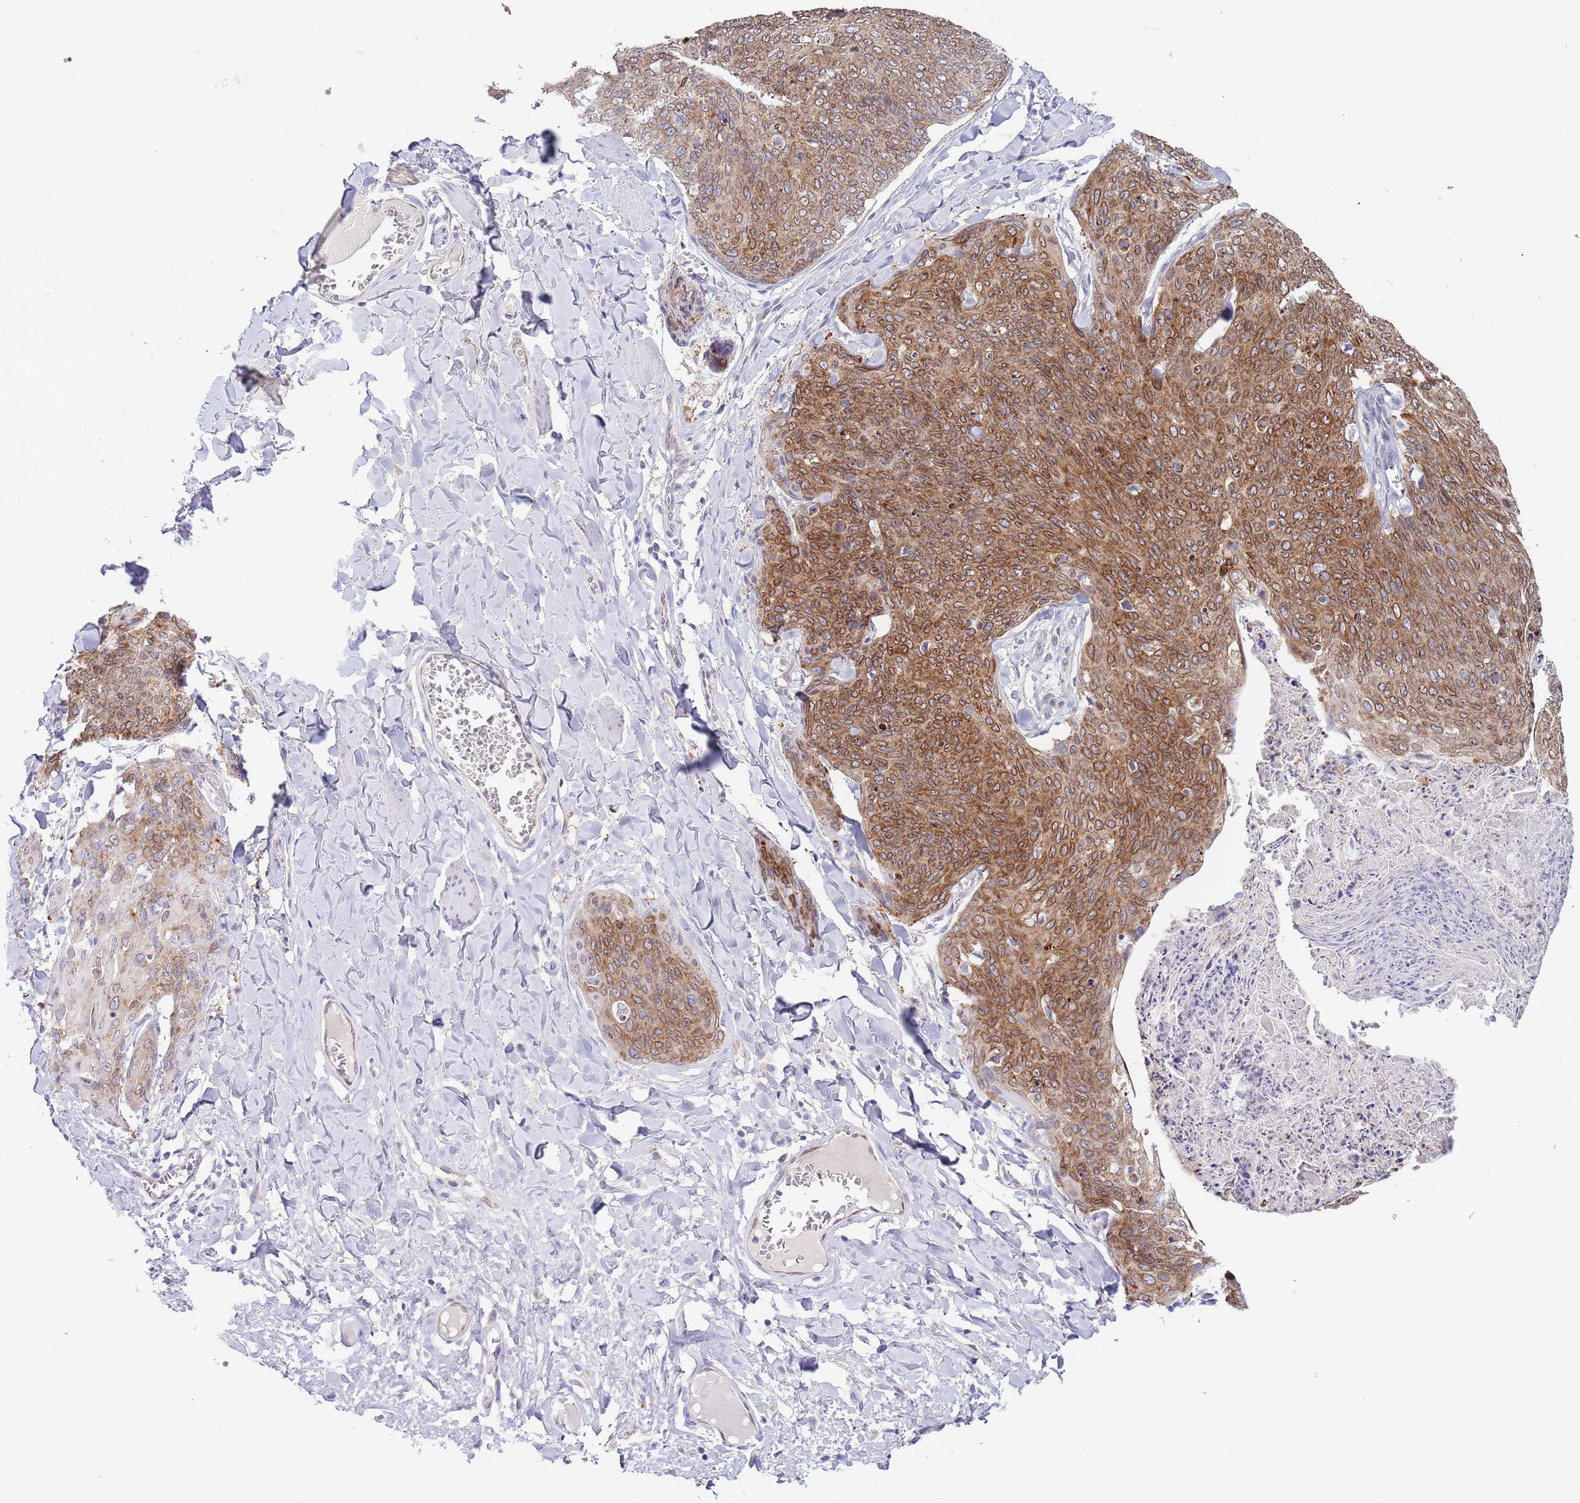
{"staining": {"intensity": "strong", "quantity": "25%-75%", "location": "cytoplasmic/membranous"}, "tissue": "skin cancer", "cell_type": "Tumor cells", "image_type": "cancer", "snomed": [{"axis": "morphology", "description": "Squamous cell carcinoma, NOS"}, {"axis": "topography", "description": "Skin"}, {"axis": "topography", "description": "Vulva"}], "caption": "The photomicrograph shows a brown stain indicating the presence of a protein in the cytoplasmic/membranous of tumor cells in skin cancer. (DAB (3,3'-diaminobenzidine) IHC with brightfield microscopy, high magnification).", "gene": "EBPL", "patient": {"sex": "female", "age": 85}}